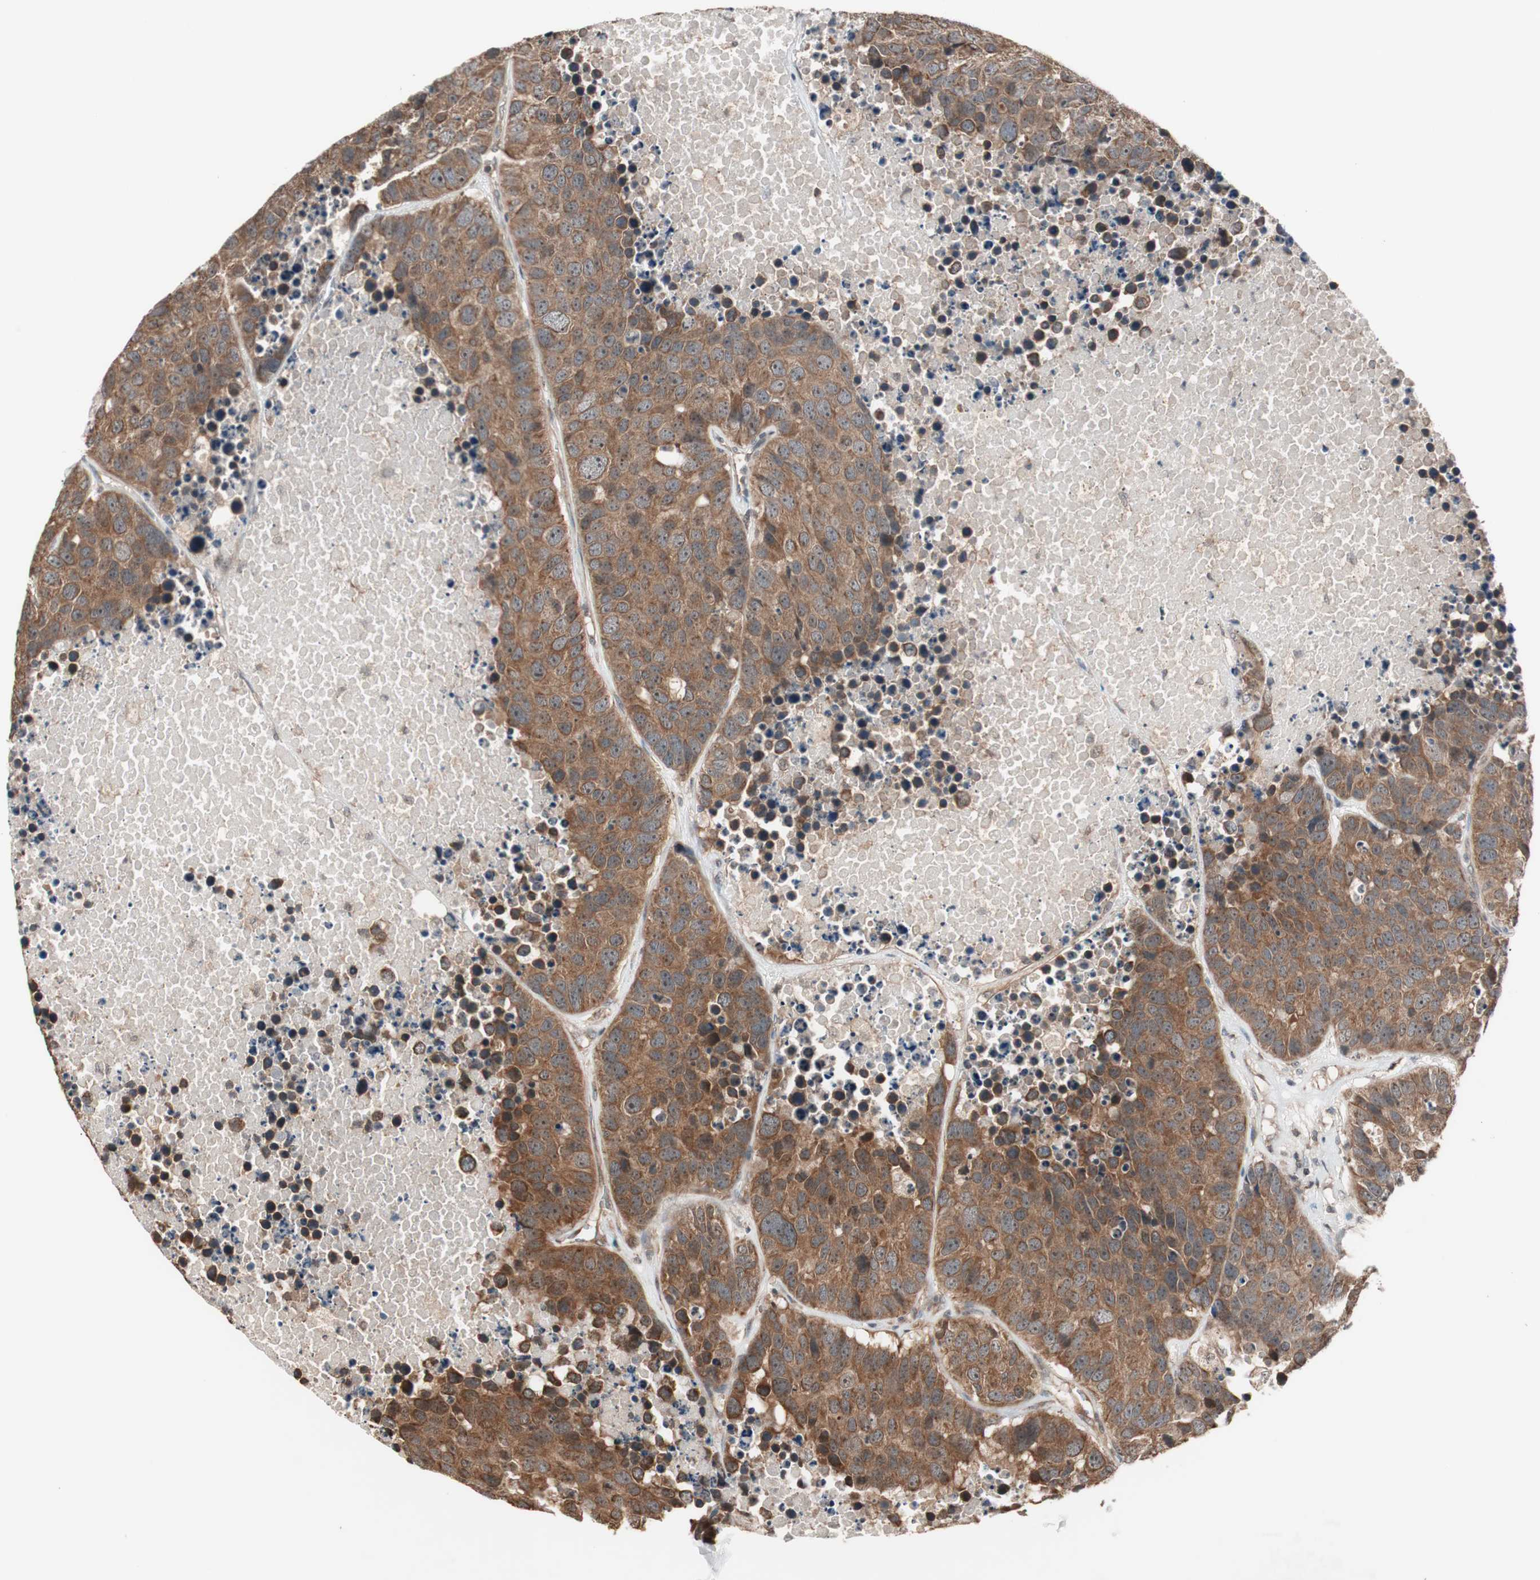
{"staining": {"intensity": "strong", "quantity": ">75%", "location": "cytoplasmic/membranous"}, "tissue": "carcinoid", "cell_type": "Tumor cells", "image_type": "cancer", "snomed": [{"axis": "morphology", "description": "Carcinoid, malignant, NOS"}, {"axis": "topography", "description": "Lung"}], "caption": "Tumor cells exhibit strong cytoplasmic/membranous expression in about >75% of cells in malignant carcinoid. (DAB = brown stain, brightfield microscopy at high magnification).", "gene": "FBXO5", "patient": {"sex": "male", "age": 60}}